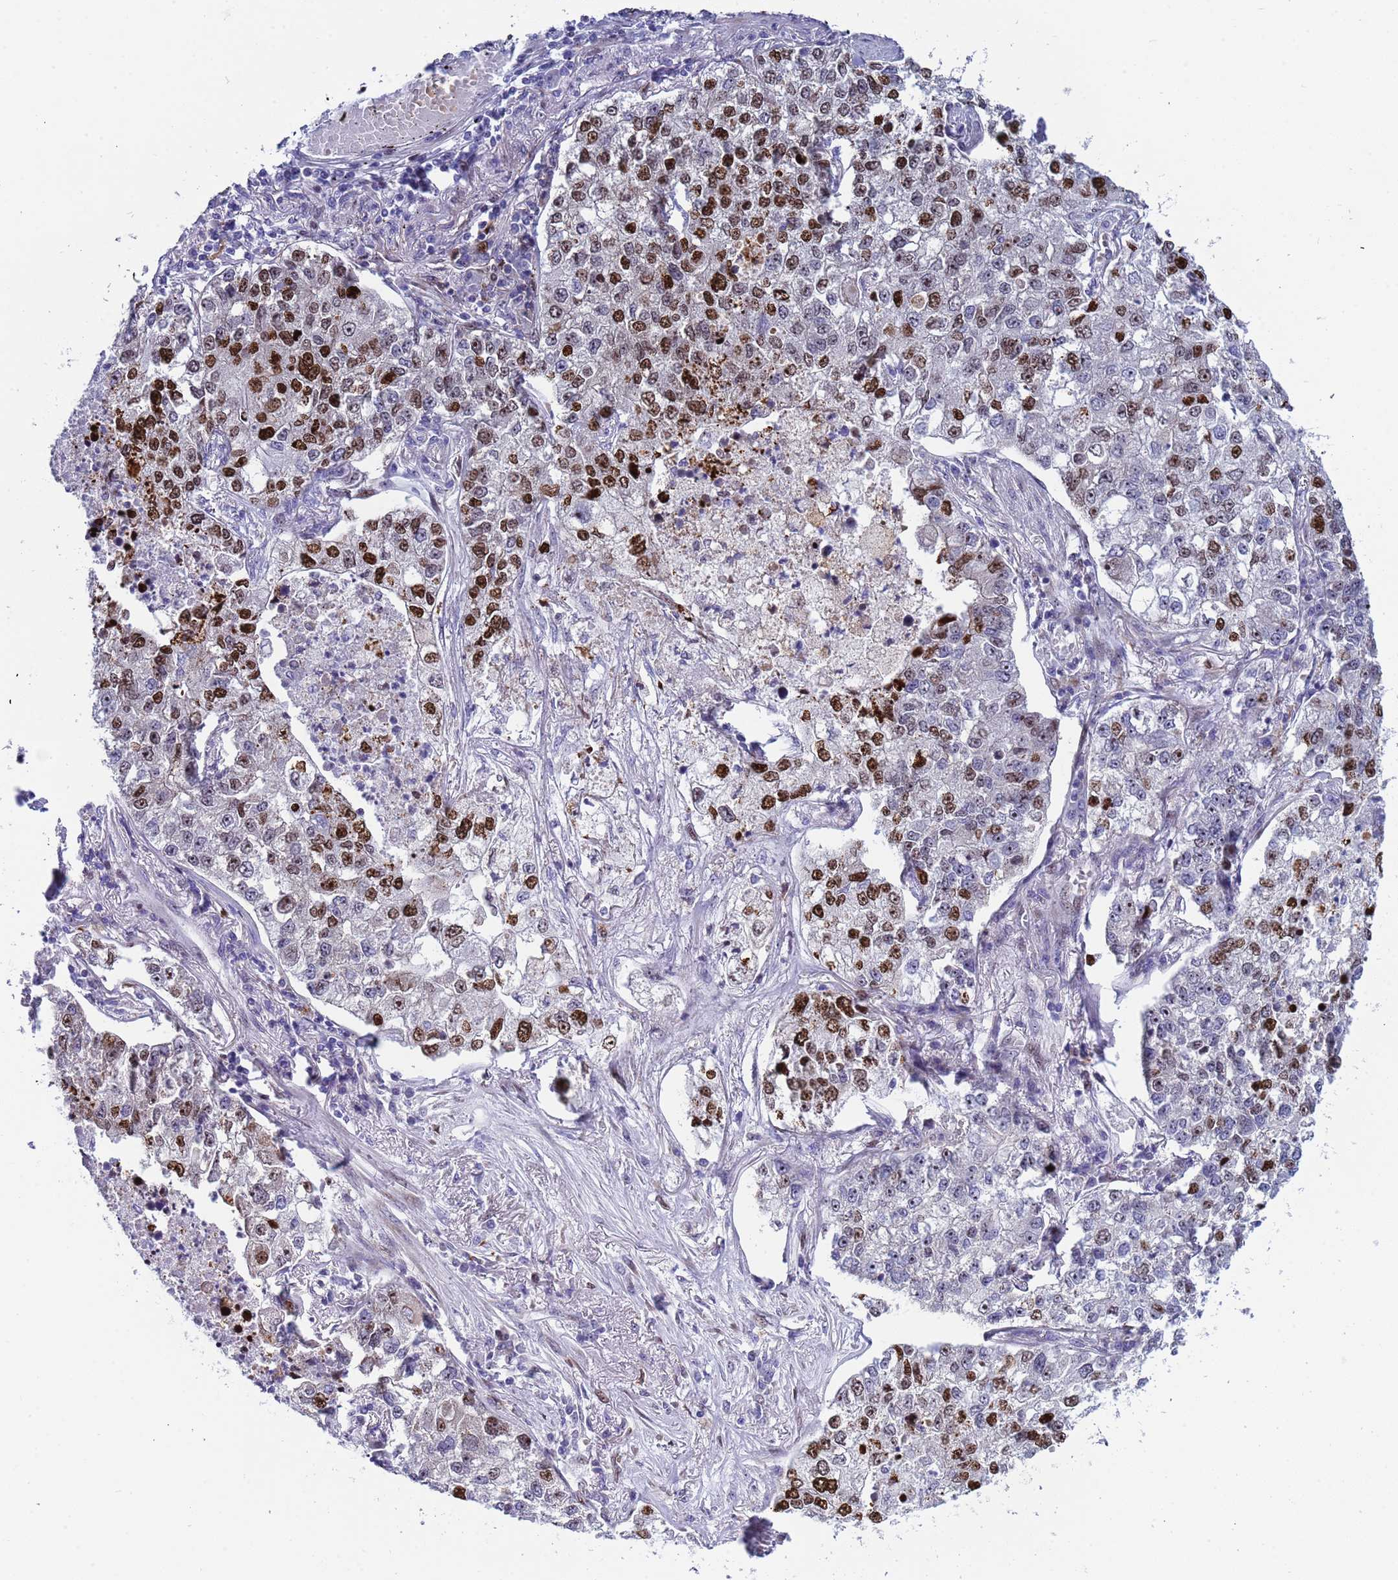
{"staining": {"intensity": "strong", "quantity": "25%-75%", "location": "nuclear"}, "tissue": "lung cancer", "cell_type": "Tumor cells", "image_type": "cancer", "snomed": [{"axis": "morphology", "description": "Adenocarcinoma, NOS"}, {"axis": "topography", "description": "Lung"}], "caption": "Lung adenocarcinoma stained with a brown dye displays strong nuclear positive positivity in about 25%-75% of tumor cells.", "gene": "POP5", "patient": {"sex": "male", "age": 49}}